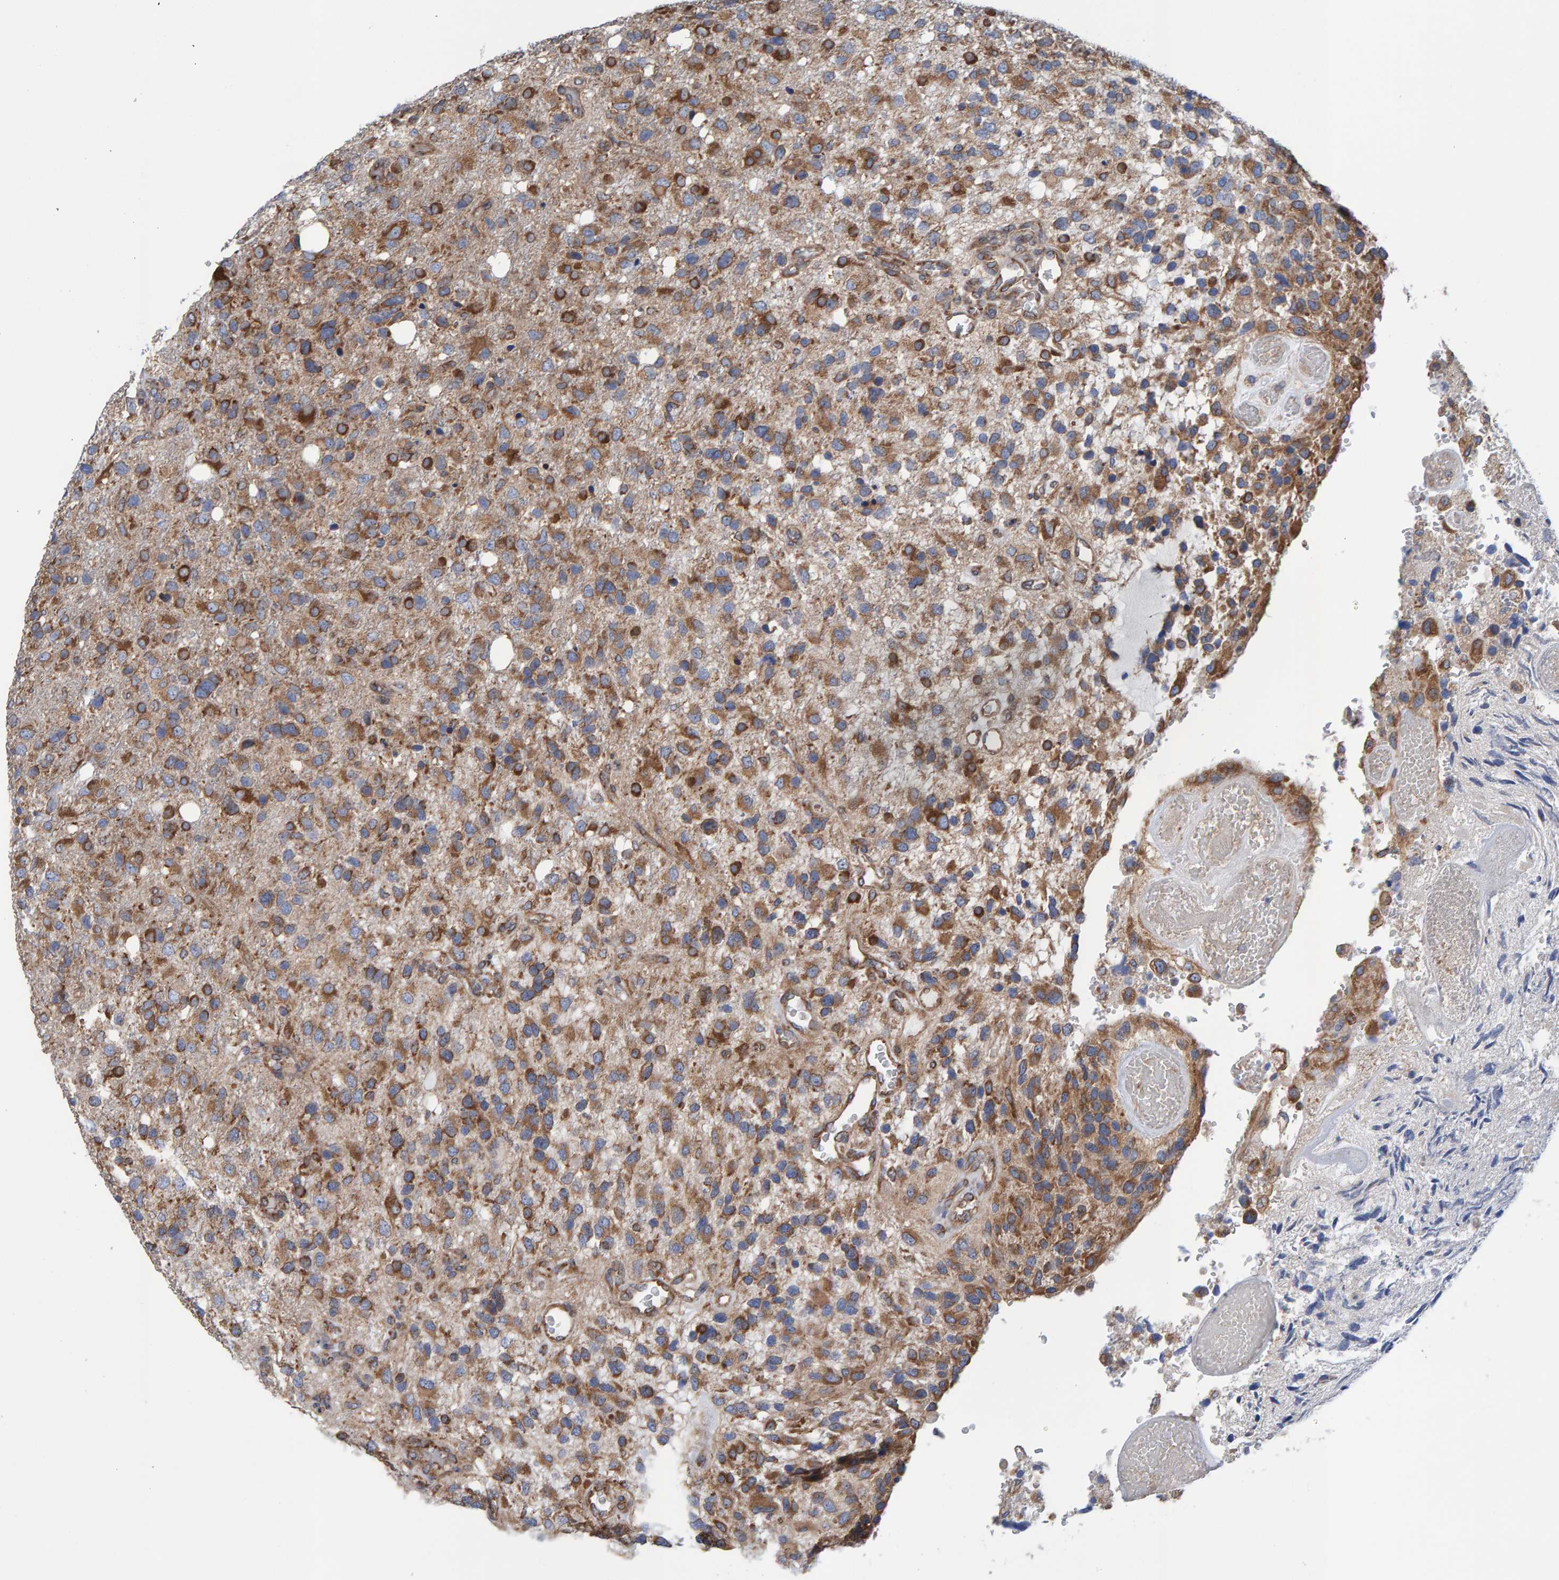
{"staining": {"intensity": "moderate", "quantity": ">75%", "location": "cytoplasmic/membranous"}, "tissue": "glioma", "cell_type": "Tumor cells", "image_type": "cancer", "snomed": [{"axis": "morphology", "description": "Glioma, malignant, High grade"}, {"axis": "topography", "description": "Brain"}], "caption": "Protein expression analysis of glioma demonstrates moderate cytoplasmic/membranous expression in approximately >75% of tumor cells.", "gene": "CDK5RAP3", "patient": {"sex": "female", "age": 58}}